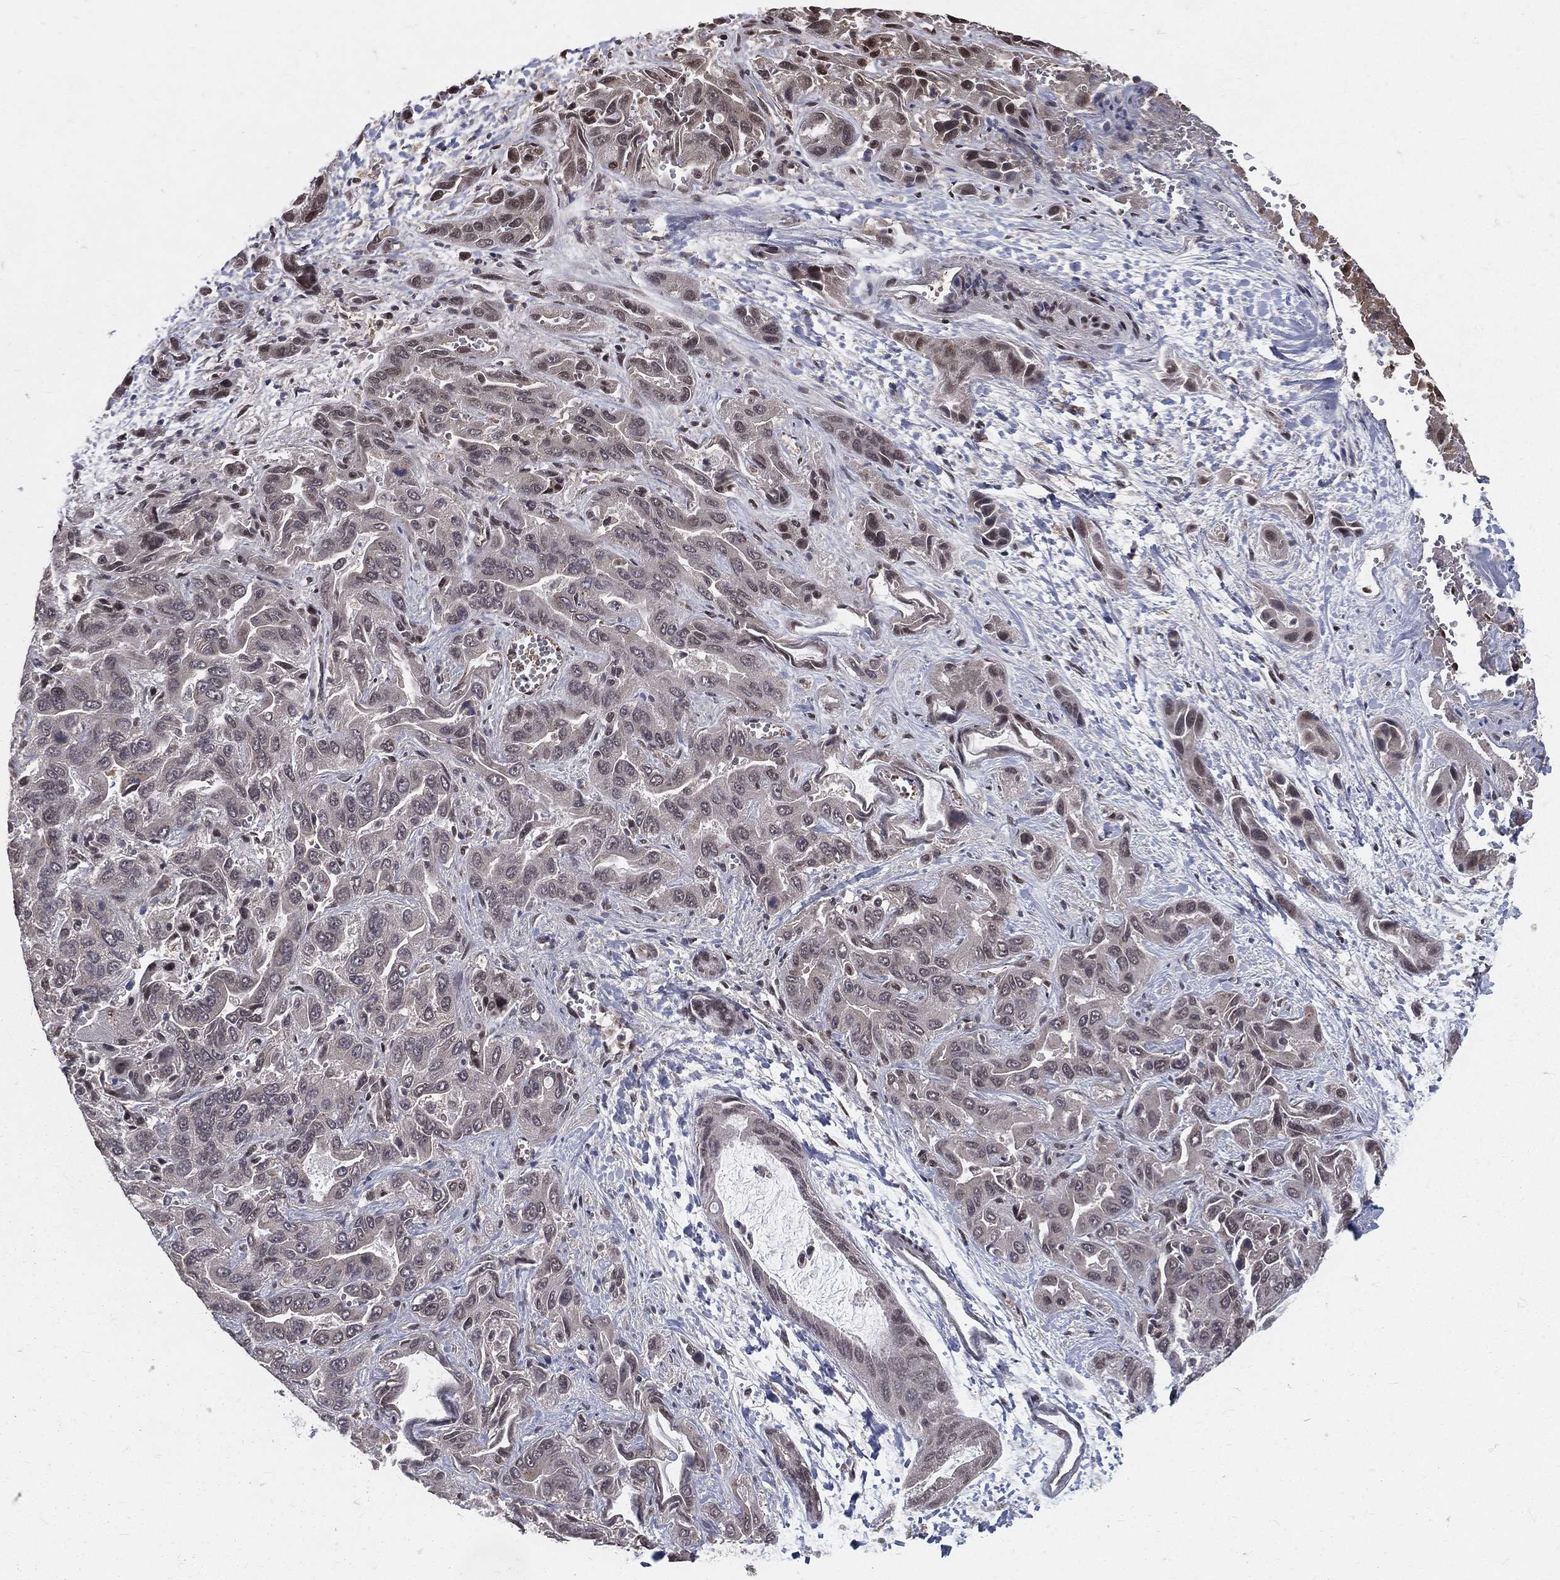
{"staining": {"intensity": "negative", "quantity": "none", "location": "none"}, "tissue": "liver cancer", "cell_type": "Tumor cells", "image_type": "cancer", "snomed": [{"axis": "morphology", "description": "Cholangiocarcinoma"}, {"axis": "topography", "description": "Liver"}], "caption": "This is a histopathology image of IHC staining of liver cancer (cholangiocarcinoma), which shows no expression in tumor cells.", "gene": "COPS4", "patient": {"sex": "female", "age": 52}}